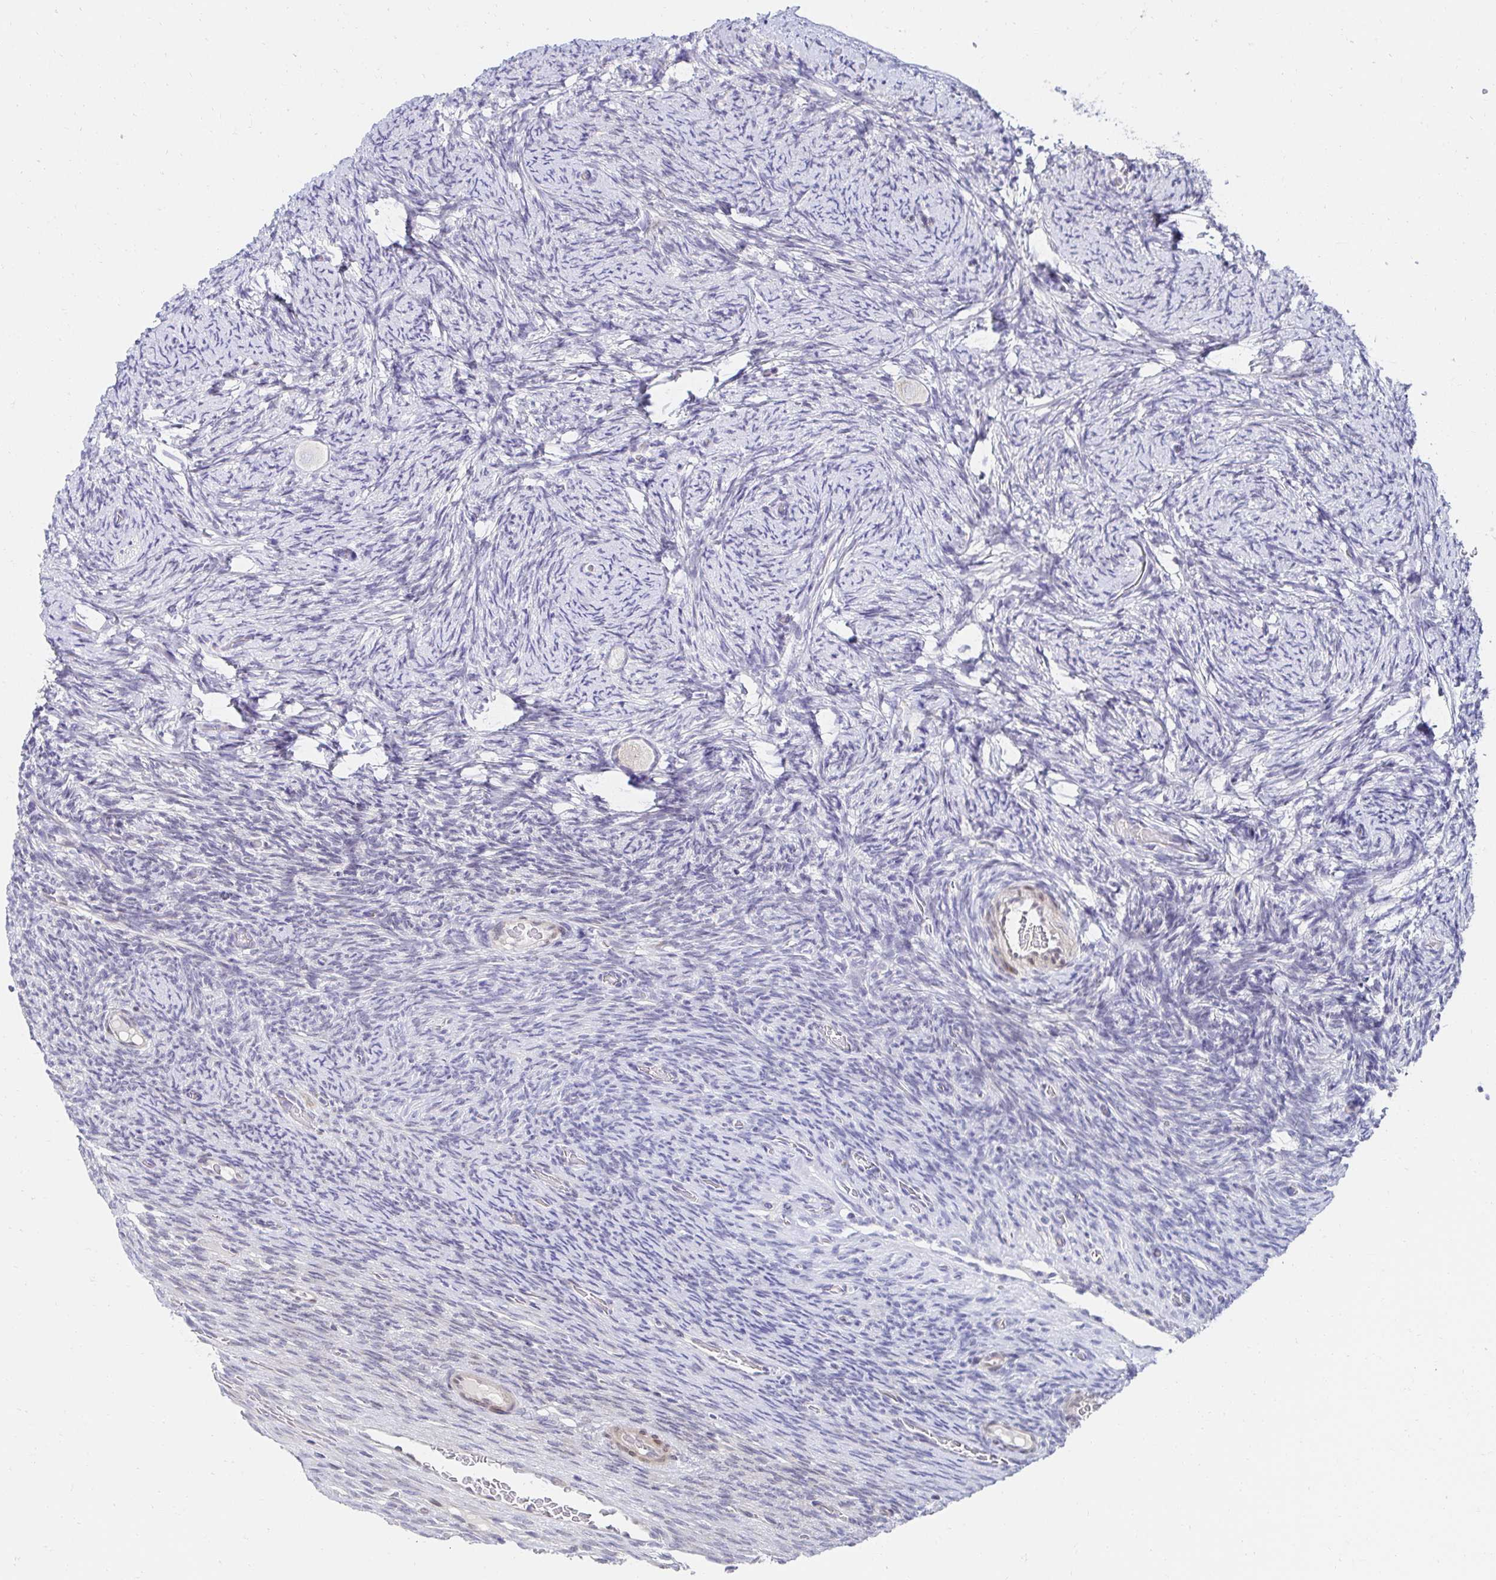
{"staining": {"intensity": "negative", "quantity": "none", "location": "none"}, "tissue": "ovary", "cell_type": "Follicle cells", "image_type": "normal", "snomed": [{"axis": "morphology", "description": "Normal tissue, NOS"}, {"axis": "topography", "description": "Ovary"}], "caption": "Follicle cells are negative for brown protein staining in normal ovary. (DAB (3,3'-diaminobenzidine) IHC, high magnification).", "gene": "AKAP14", "patient": {"sex": "female", "age": 34}}